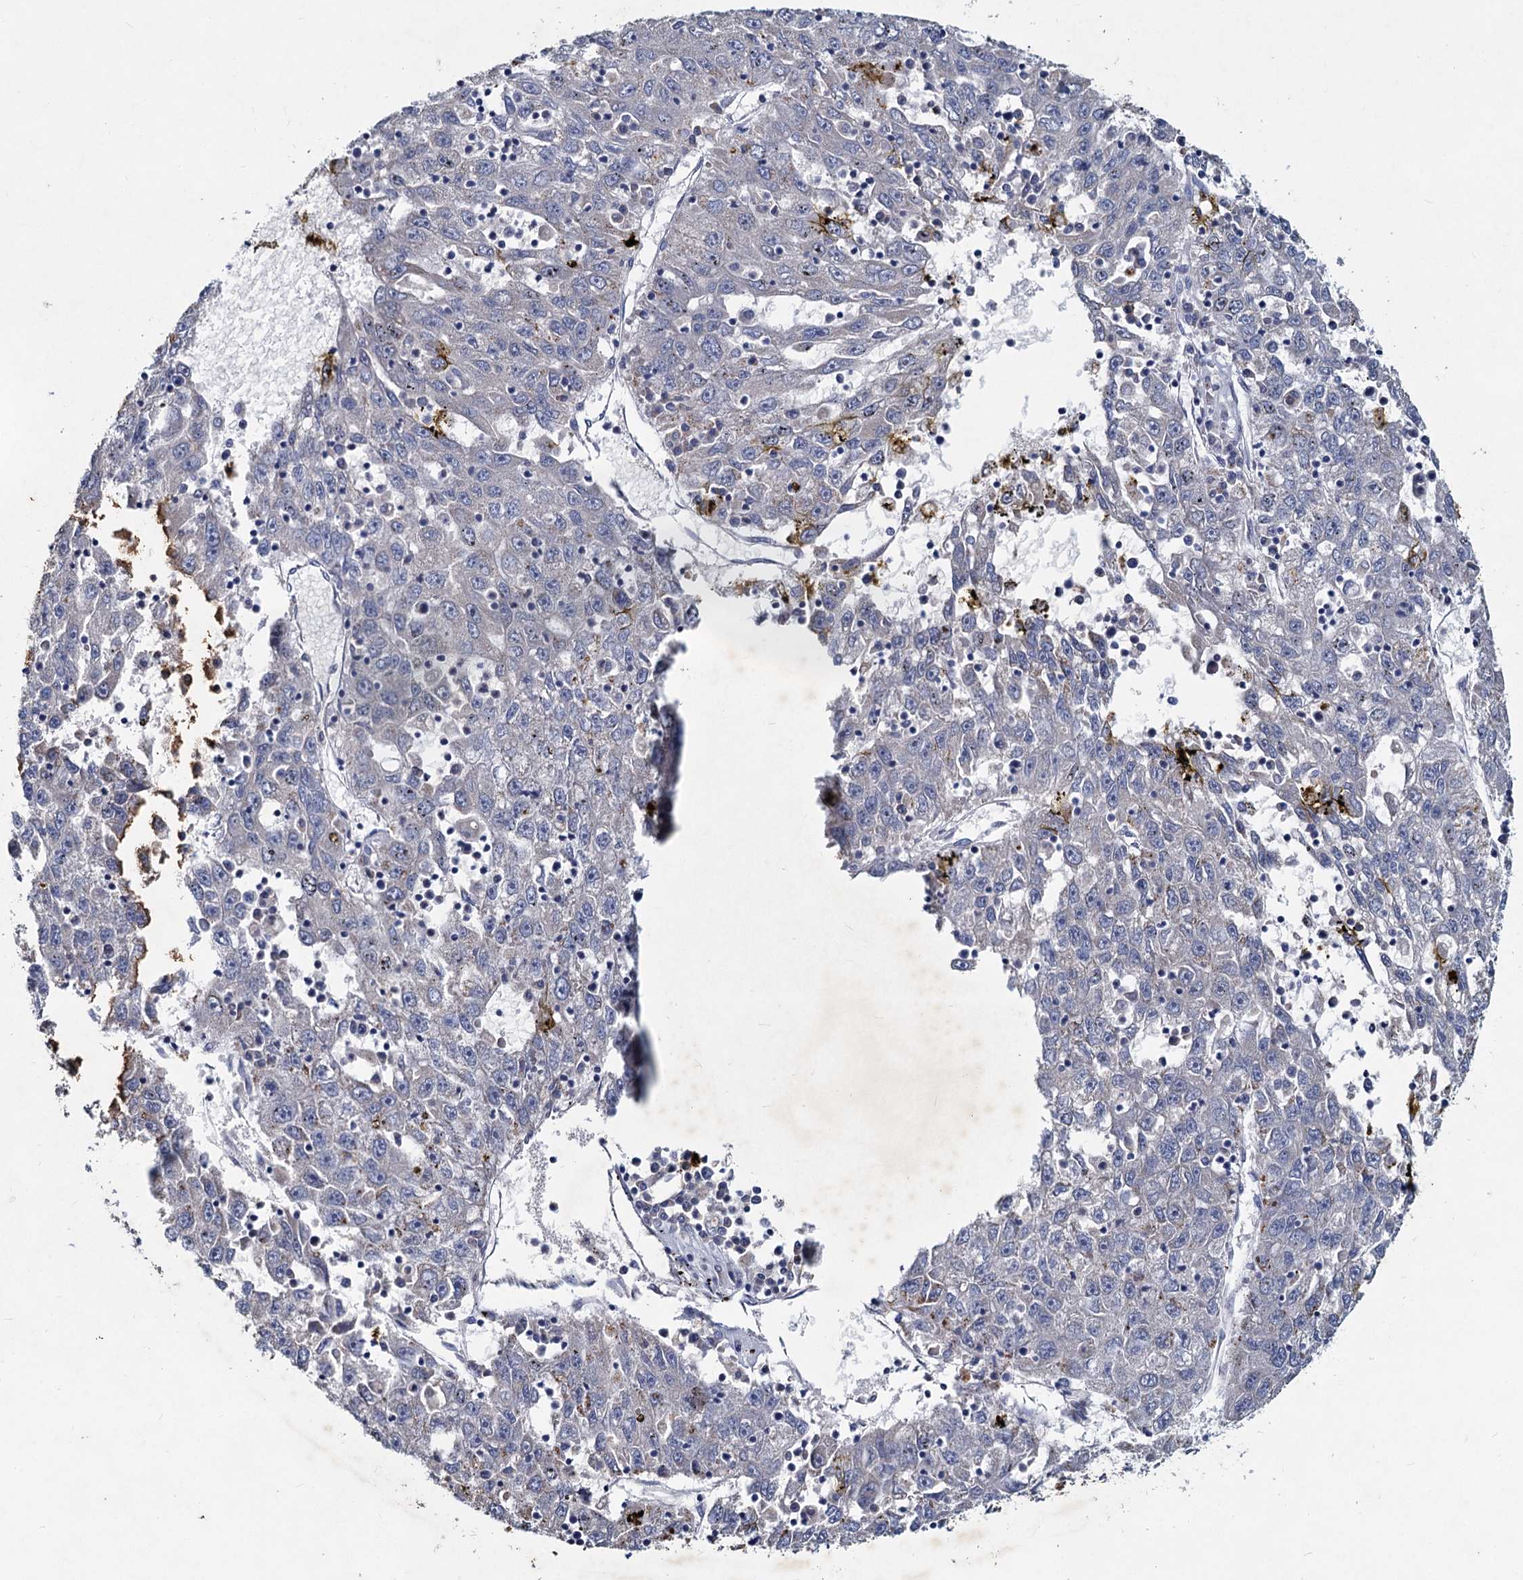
{"staining": {"intensity": "negative", "quantity": "none", "location": "none"}, "tissue": "liver cancer", "cell_type": "Tumor cells", "image_type": "cancer", "snomed": [{"axis": "morphology", "description": "Carcinoma, Hepatocellular, NOS"}, {"axis": "topography", "description": "Liver"}], "caption": "A high-resolution image shows immunohistochemistry (IHC) staining of hepatocellular carcinoma (liver), which shows no significant staining in tumor cells.", "gene": "TMX2", "patient": {"sex": "male", "age": 49}}